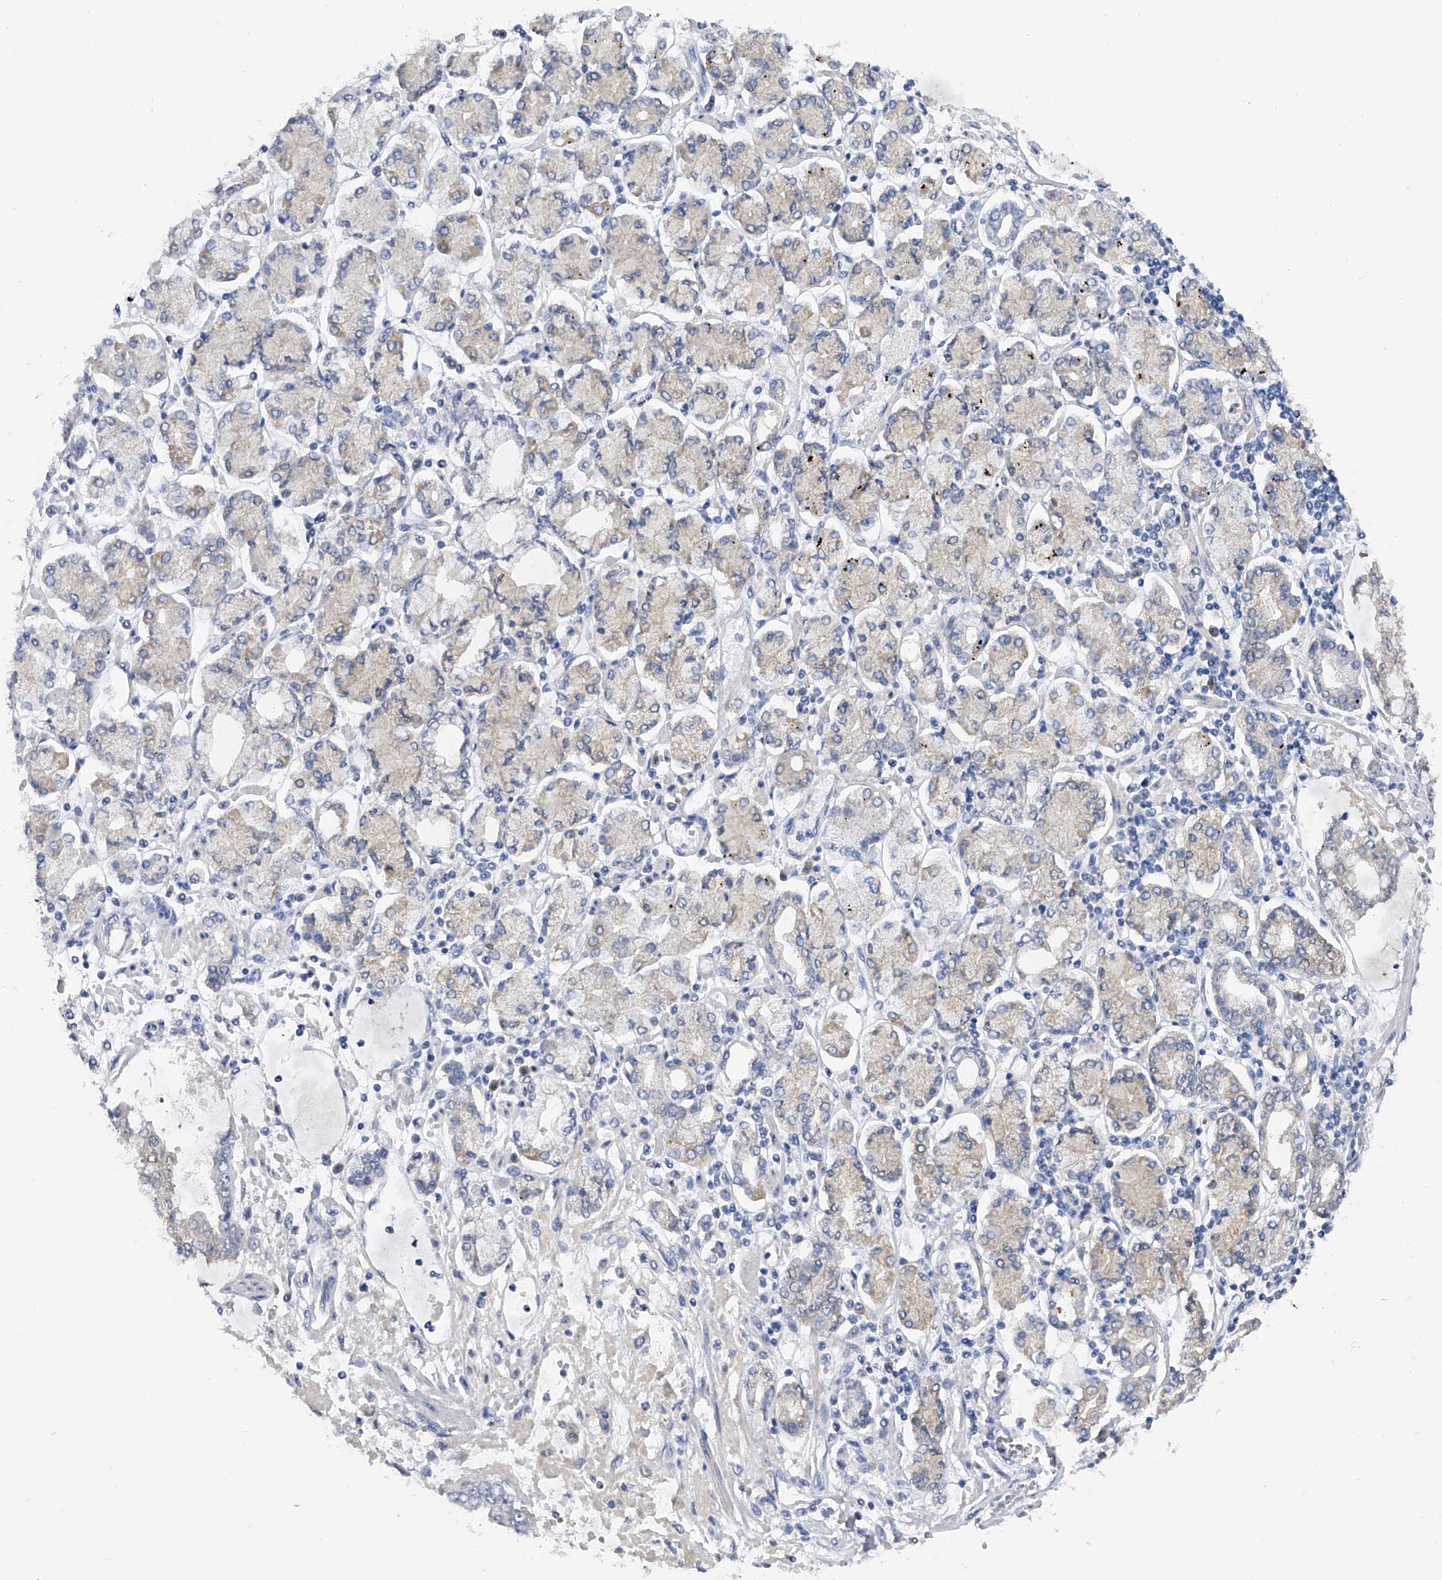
{"staining": {"intensity": "negative", "quantity": "none", "location": "none"}, "tissue": "stomach cancer", "cell_type": "Tumor cells", "image_type": "cancer", "snomed": [{"axis": "morphology", "description": "Adenocarcinoma, NOS"}, {"axis": "topography", "description": "Stomach"}], "caption": "Immunohistochemistry (IHC) of stomach cancer demonstrates no positivity in tumor cells.", "gene": "PGM3", "patient": {"sex": "male", "age": 76}}